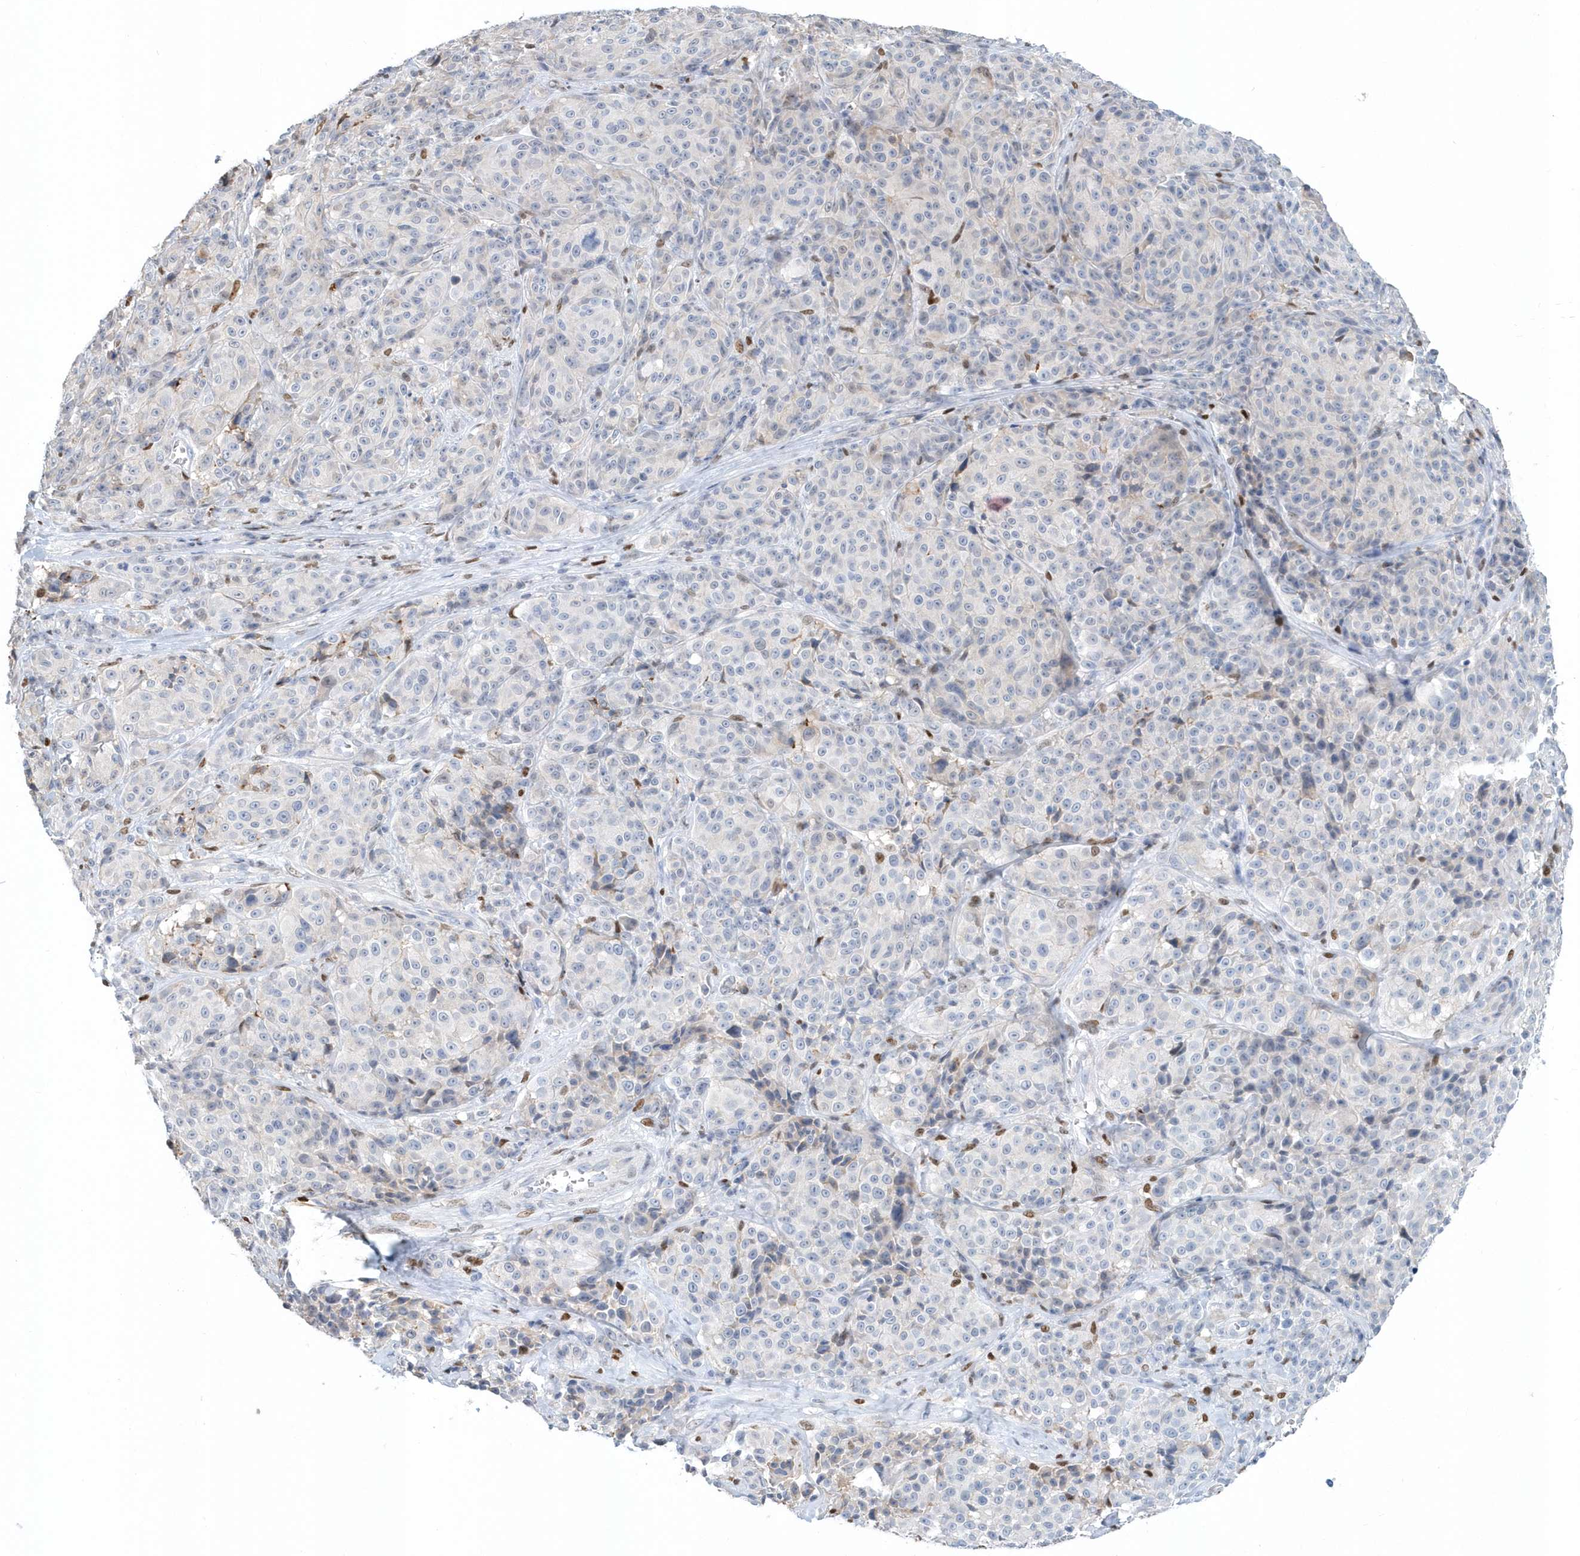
{"staining": {"intensity": "negative", "quantity": "none", "location": "none"}, "tissue": "melanoma", "cell_type": "Tumor cells", "image_type": "cancer", "snomed": [{"axis": "morphology", "description": "Malignant melanoma, NOS"}, {"axis": "topography", "description": "Skin"}], "caption": "This is a photomicrograph of IHC staining of melanoma, which shows no expression in tumor cells.", "gene": "MACROH2A2", "patient": {"sex": "male", "age": 73}}